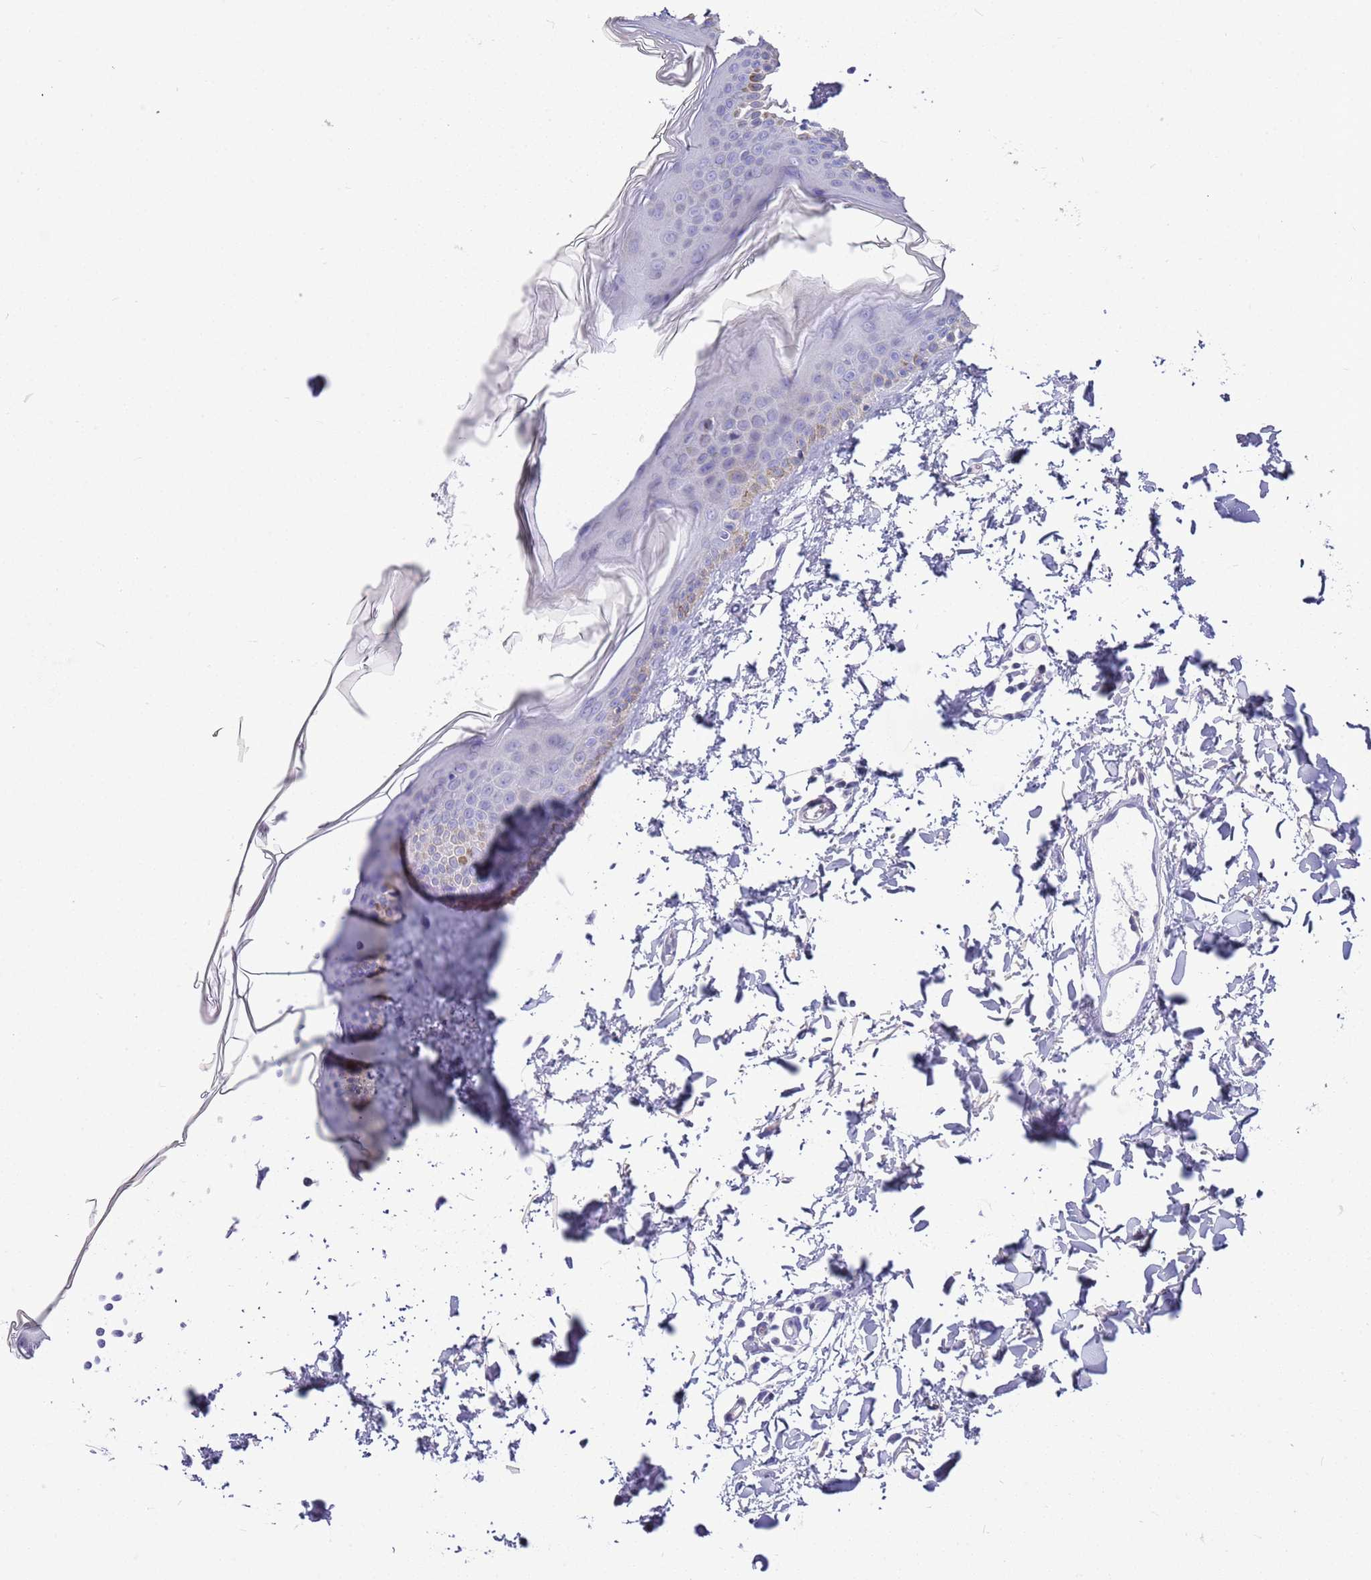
{"staining": {"intensity": "negative", "quantity": "none", "location": "none"}, "tissue": "skin", "cell_type": "Fibroblasts", "image_type": "normal", "snomed": [{"axis": "morphology", "description": "Normal tissue, NOS"}, {"axis": "topography", "description": "Skin"}], "caption": "IHC micrograph of normal skin: skin stained with DAB (3,3'-diaminobenzidine) shows no significant protein positivity in fibroblasts.", "gene": "BRMS1L", "patient": {"sex": "female", "age": 58}}